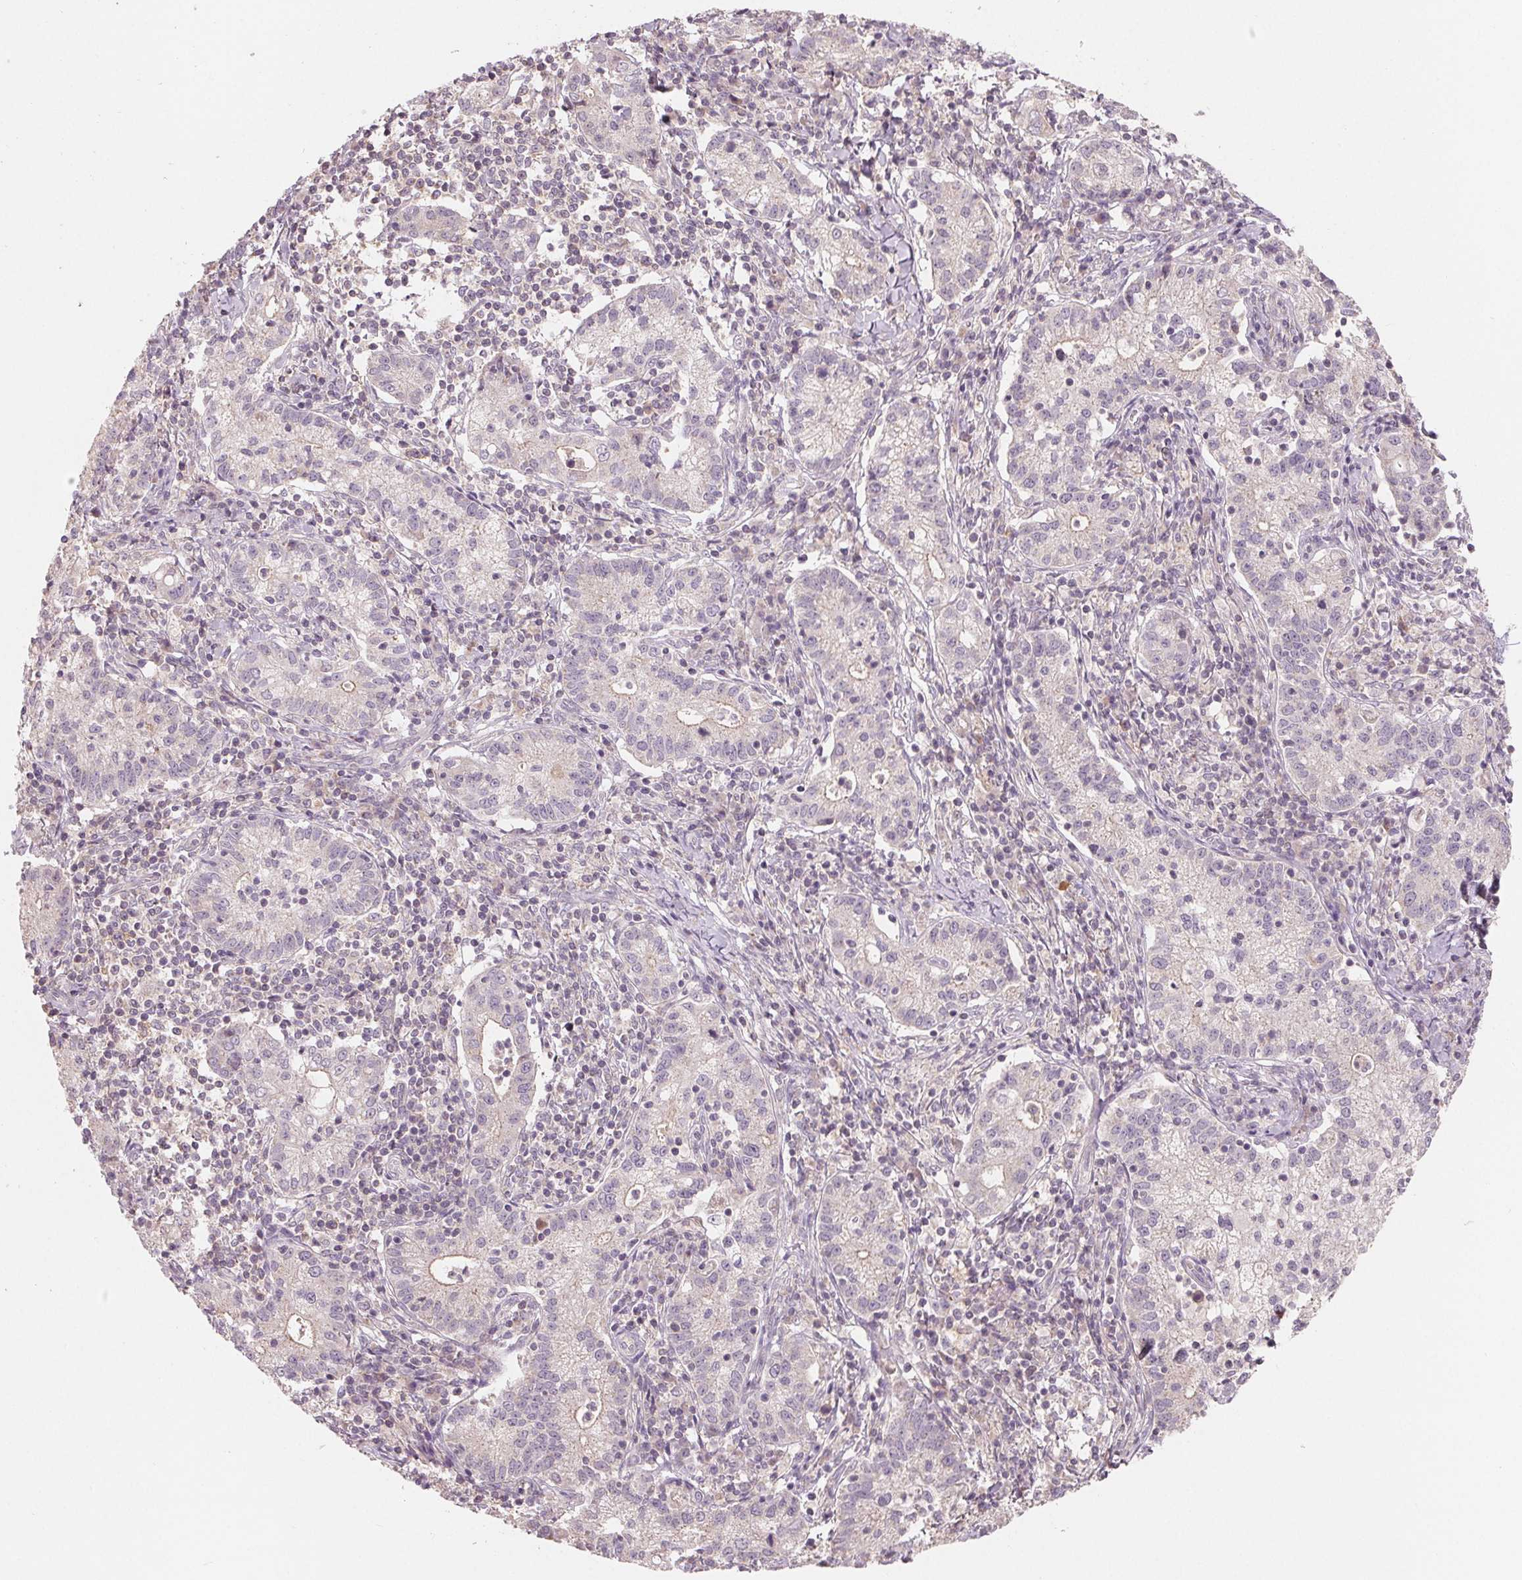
{"staining": {"intensity": "weak", "quantity": "25%-75%", "location": "cytoplasmic/membranous"}, "tissue": "cervical cancer", "cell_type": "Tumor cells", "image_type": "cancer", "snomed": [{"axis": "morphology", "description": "Normal tissue, NOS"}, {"axis": "morphology", "description": "Adenocarcinoma, NOS"}, {"axis": "topography", "description": "Cervix"}], "caption": "About 25%-75% of tumor cells in adenocarcinoma (cervical) demonstrate weak cytoplasmic/membranous protein expression as visualized by brown immunohistochemical staining.", "gene": "AQP8", "patient": {"sex": "female", "age": 44}}